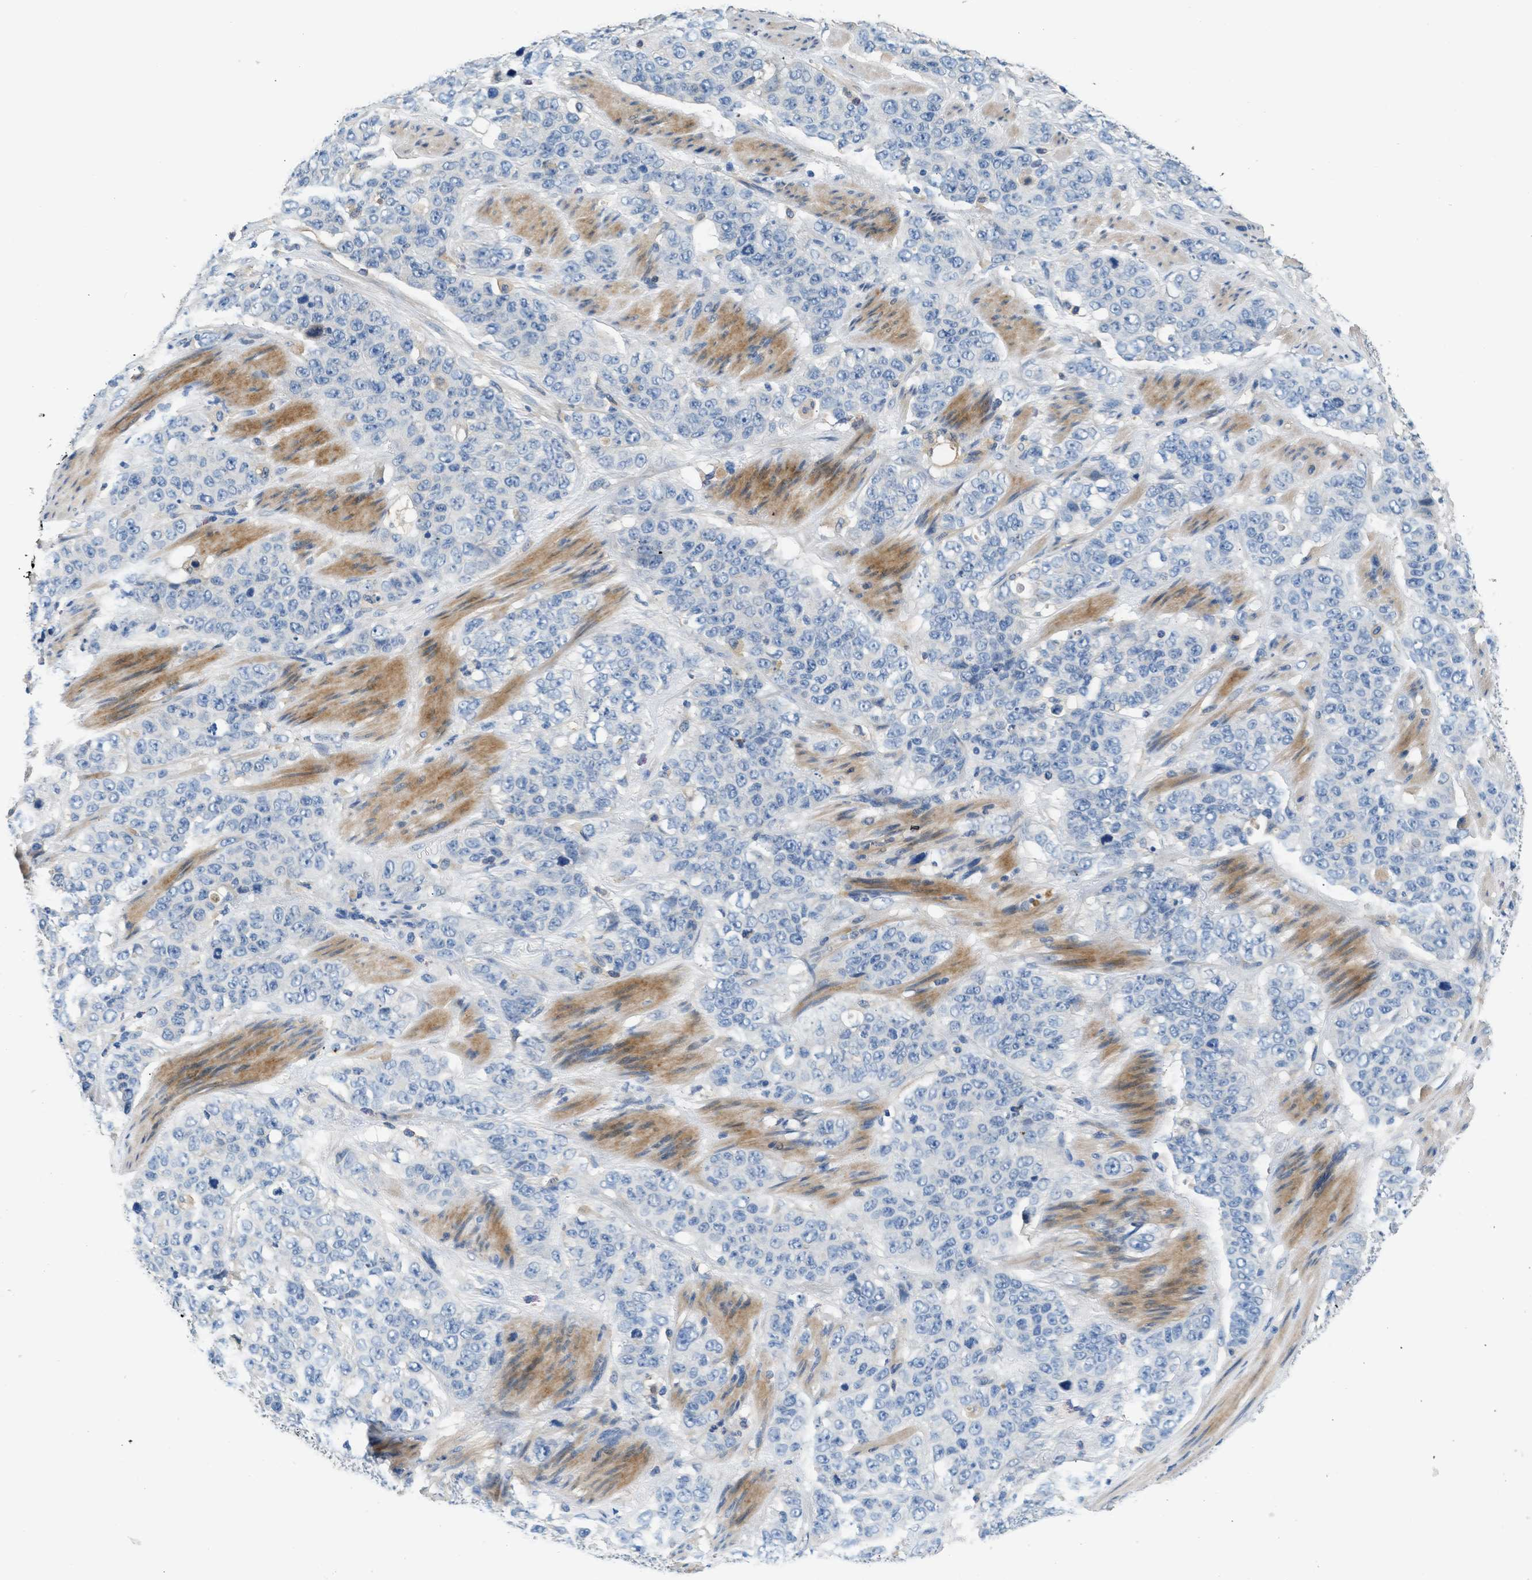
{"staining": {"intensity": "negative", "quantity": "none", "location": "none"}, "tissue": "stomach cancer", "cell_type": "Tumor cells", "image_type": "cancer", "snomed": [{"axis": "morphology", "description": "Adenocarcinoma, NOS"}, {"axis": "topography", "description": "Stomach"}], "caption": "IHC micrograph of stomach adenocarcinoma stained for a protein (brown), which displays no expression in tumor cells.", "gene": "RWDD2B", "patient": {"sex": "male", "age": 48}}